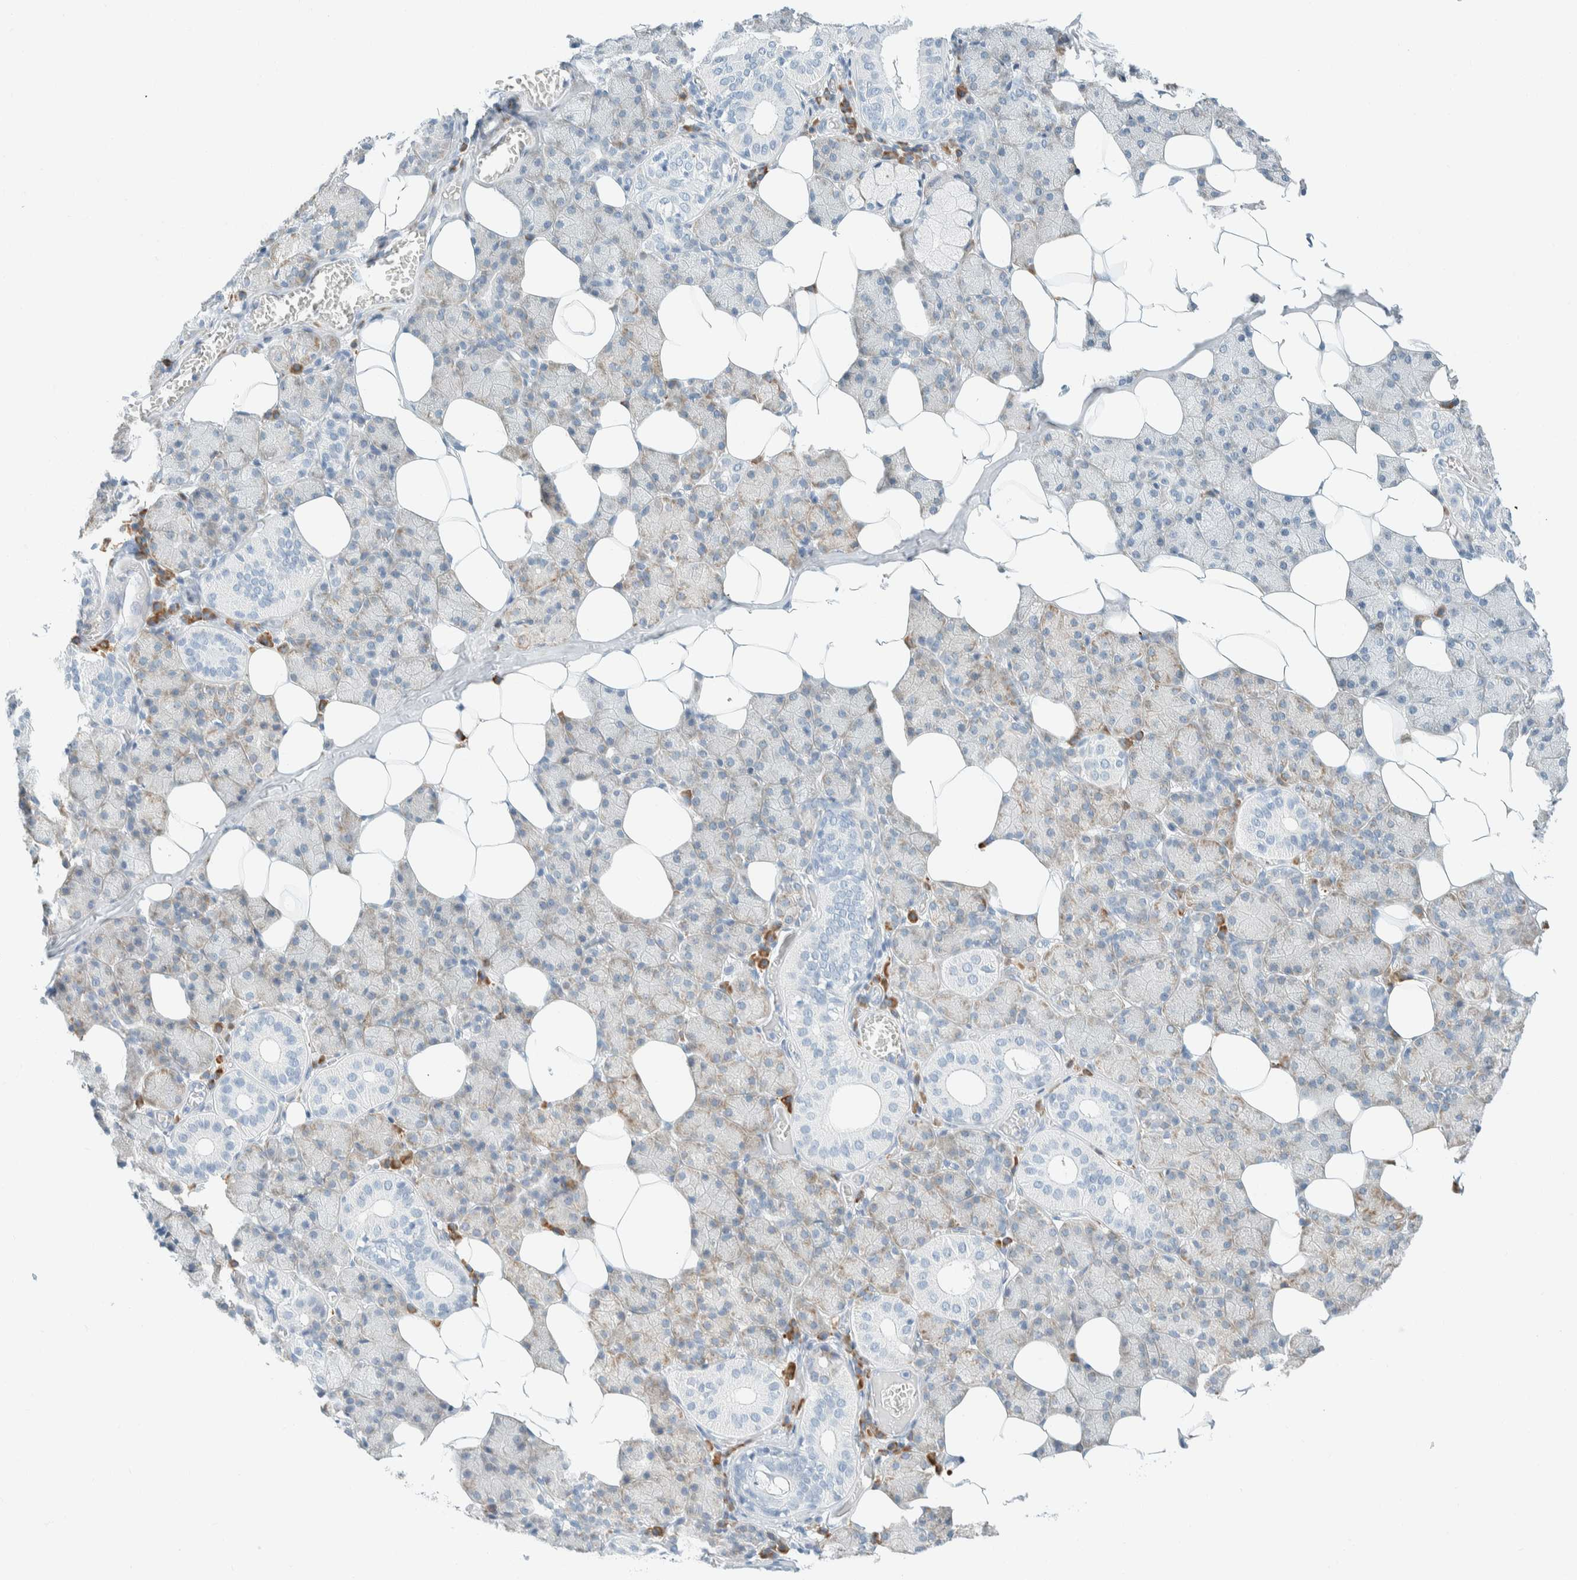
{"staining": {"intensity": "moderate", "quantity": "<25%", "location": "cytoplasmic/membranous"}, "tissue": "salivary gland", "cell_type": "Glandular cells", "image_type": "normal", "snomed": [{"axis": "morphology", "description": "Normal tissue, NOS"}, {"axis": "topography", "description": "Salivary gland"}], "caption": "Immunohistochemistry photomicrograph of normal human salivary gland stained for a protein (brown), which shows low levels of moderate cytoplasmic/membranous positivity in approximately <25% of glandular cells.", "gene": "ARHGAP27", "patient": {"sex": "female", "age": 33}}